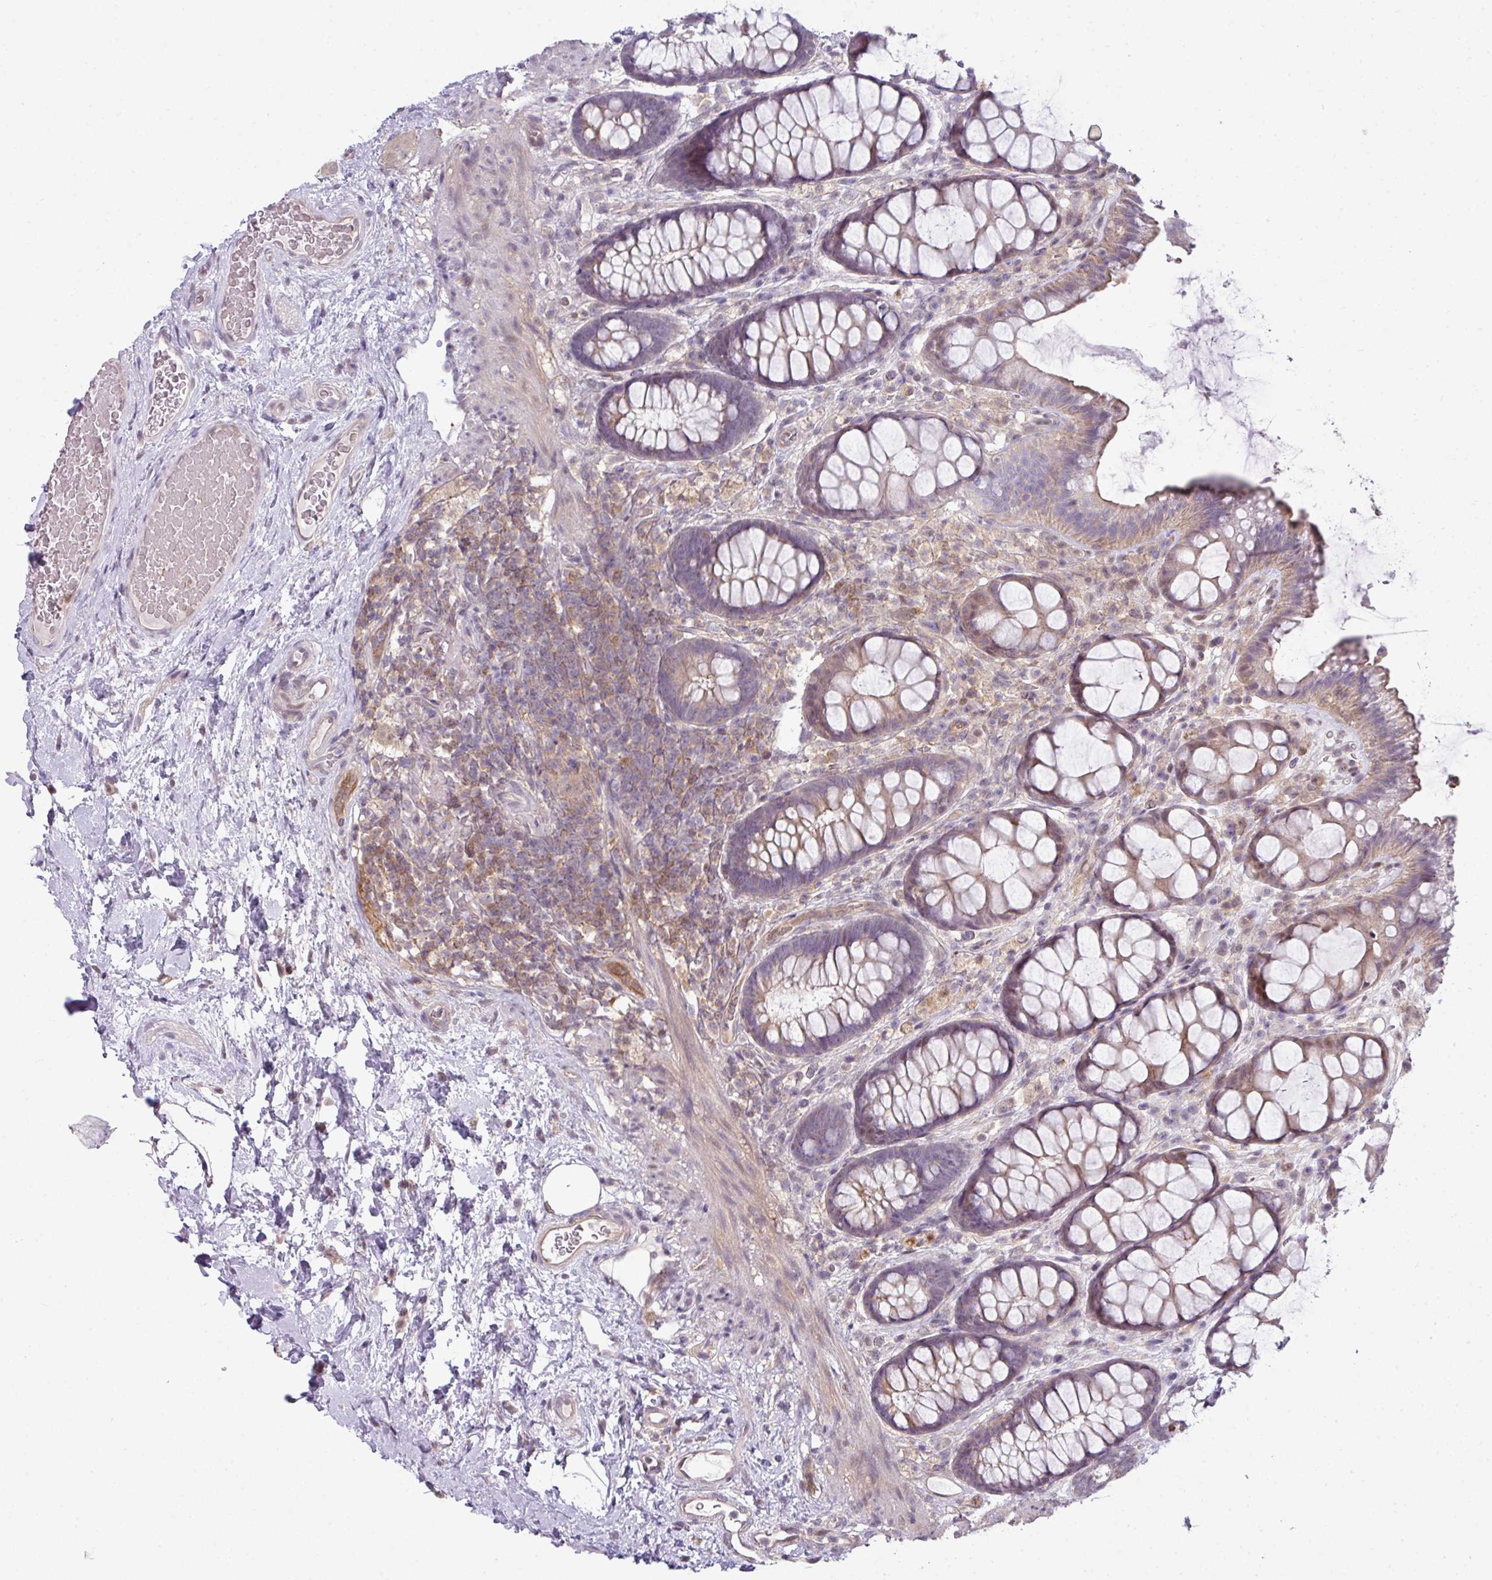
{"staining": {"intensity": "weak", "quantity": ">75%", "location": "cytoplasmic/membranous"}, "tissue": "rectum", "cell_type": "Glandular cells", "image_type": "normal", "snomed": [{"axis": "morphology", "description": "Normal tissue, NOS"}, {"axis": "topography", "description": "Rectum"}], "caption": "Protein expression by IHC shows weak cytoplasmic/membranous staining in about >75% of glandular cells in normal rectum.", "gene": "STAT5A", "patient": {"sex": "female", "age": 67}}